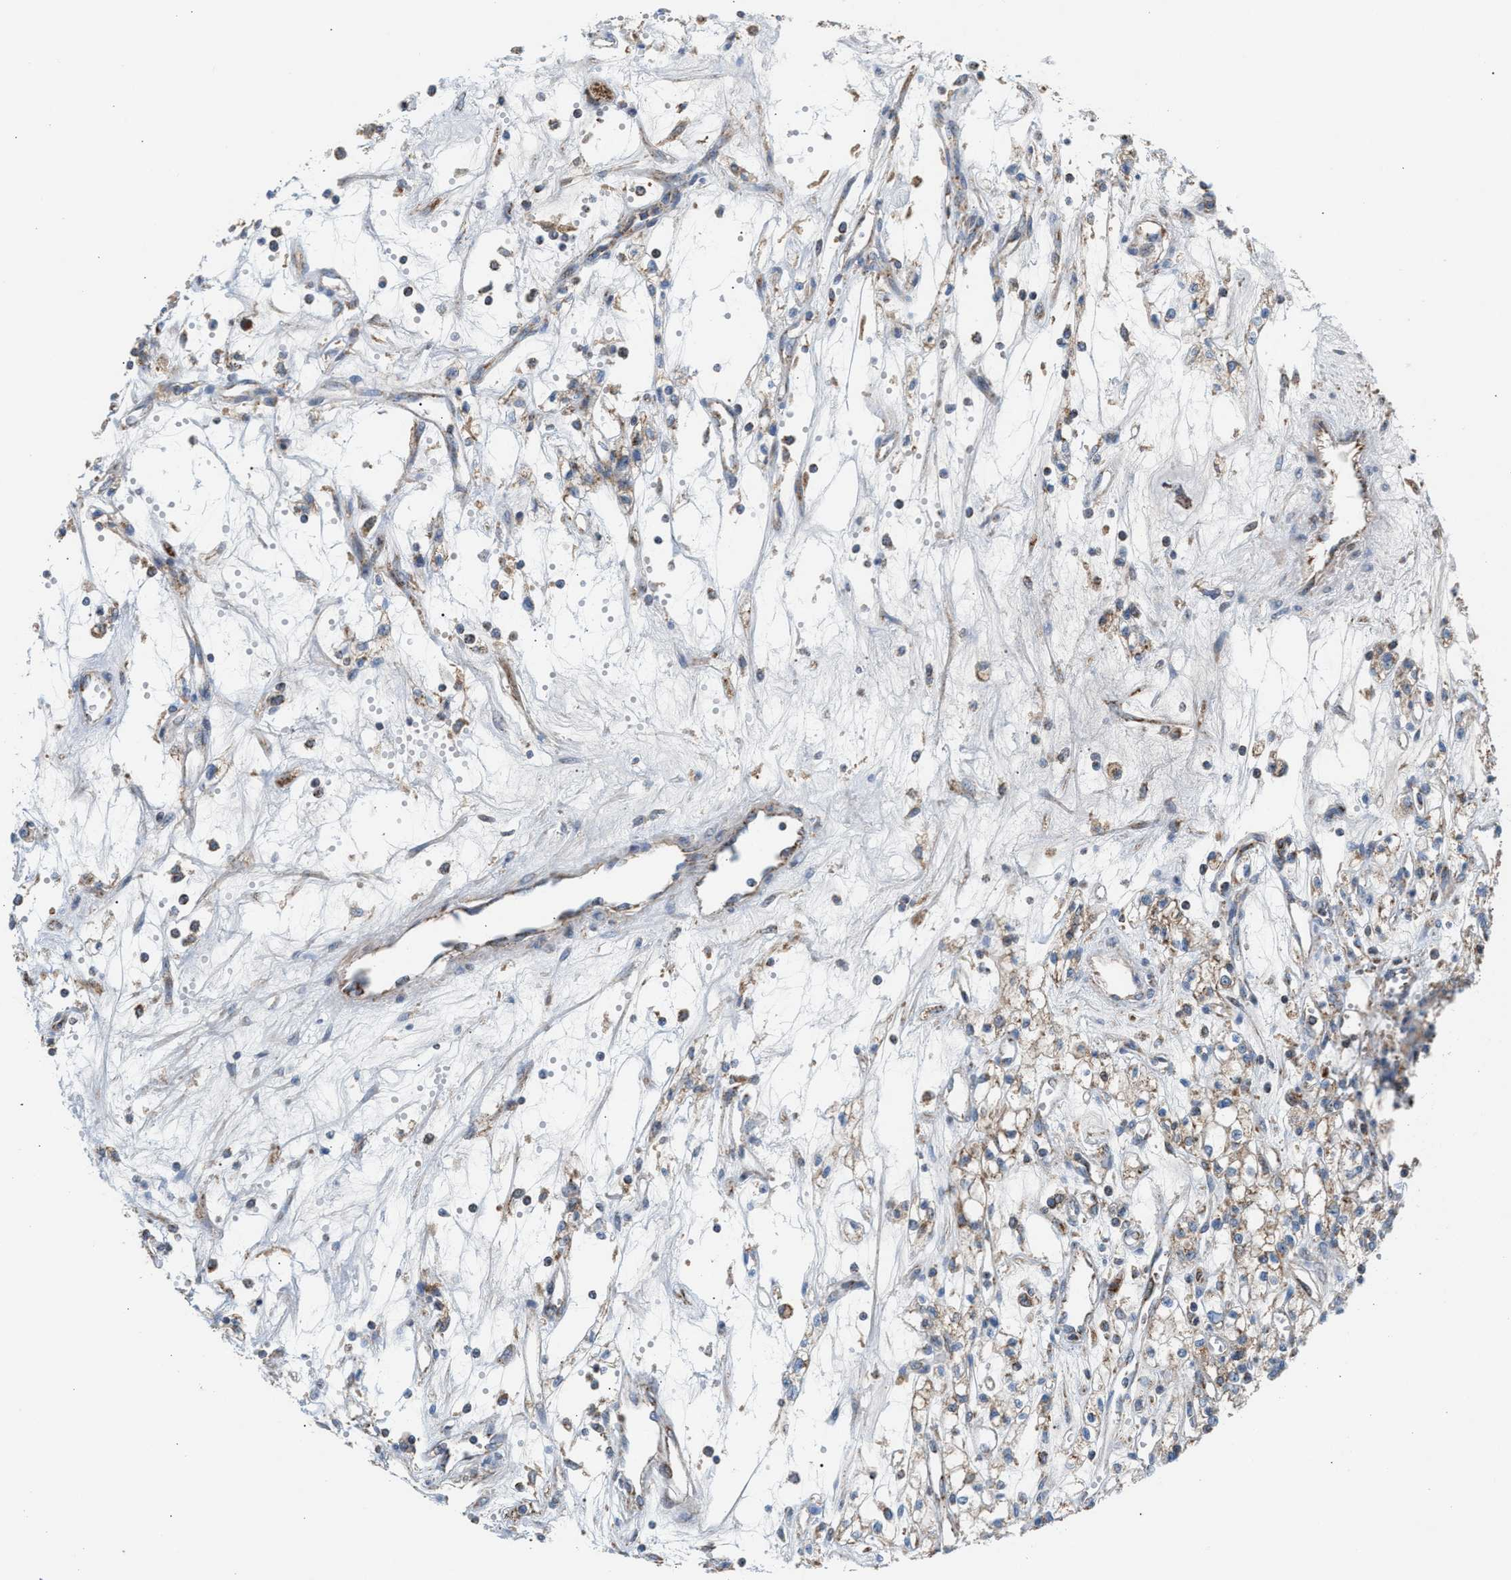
{"staining": {"intensity": "weak", "quantity": ">75%", "location": "cytoplasmic/membranous"}, "tissue": "renal cancer", "cell_type": "Tumor cells", "image_type": "cancer", "snomed": [{"axis": "morphology", "description": "Adenocarcinoma, NOS"}, {"axis": "topography", "description": "Kidney"}], "caption": "Renal adenocarcinoma was stained to show a protein in brown. There is low levels of weak cytoplasmic/membranous staining in about >75% of tumor cells. The protein of interest is stained brown, and the nuclei are stained in blue (DAB (3,3'-diaminobenzidine) IHC with brightfield microscopy, high magnification).", "gene": "PMPCA", "patient": {"sex": "male", "age": 59}}